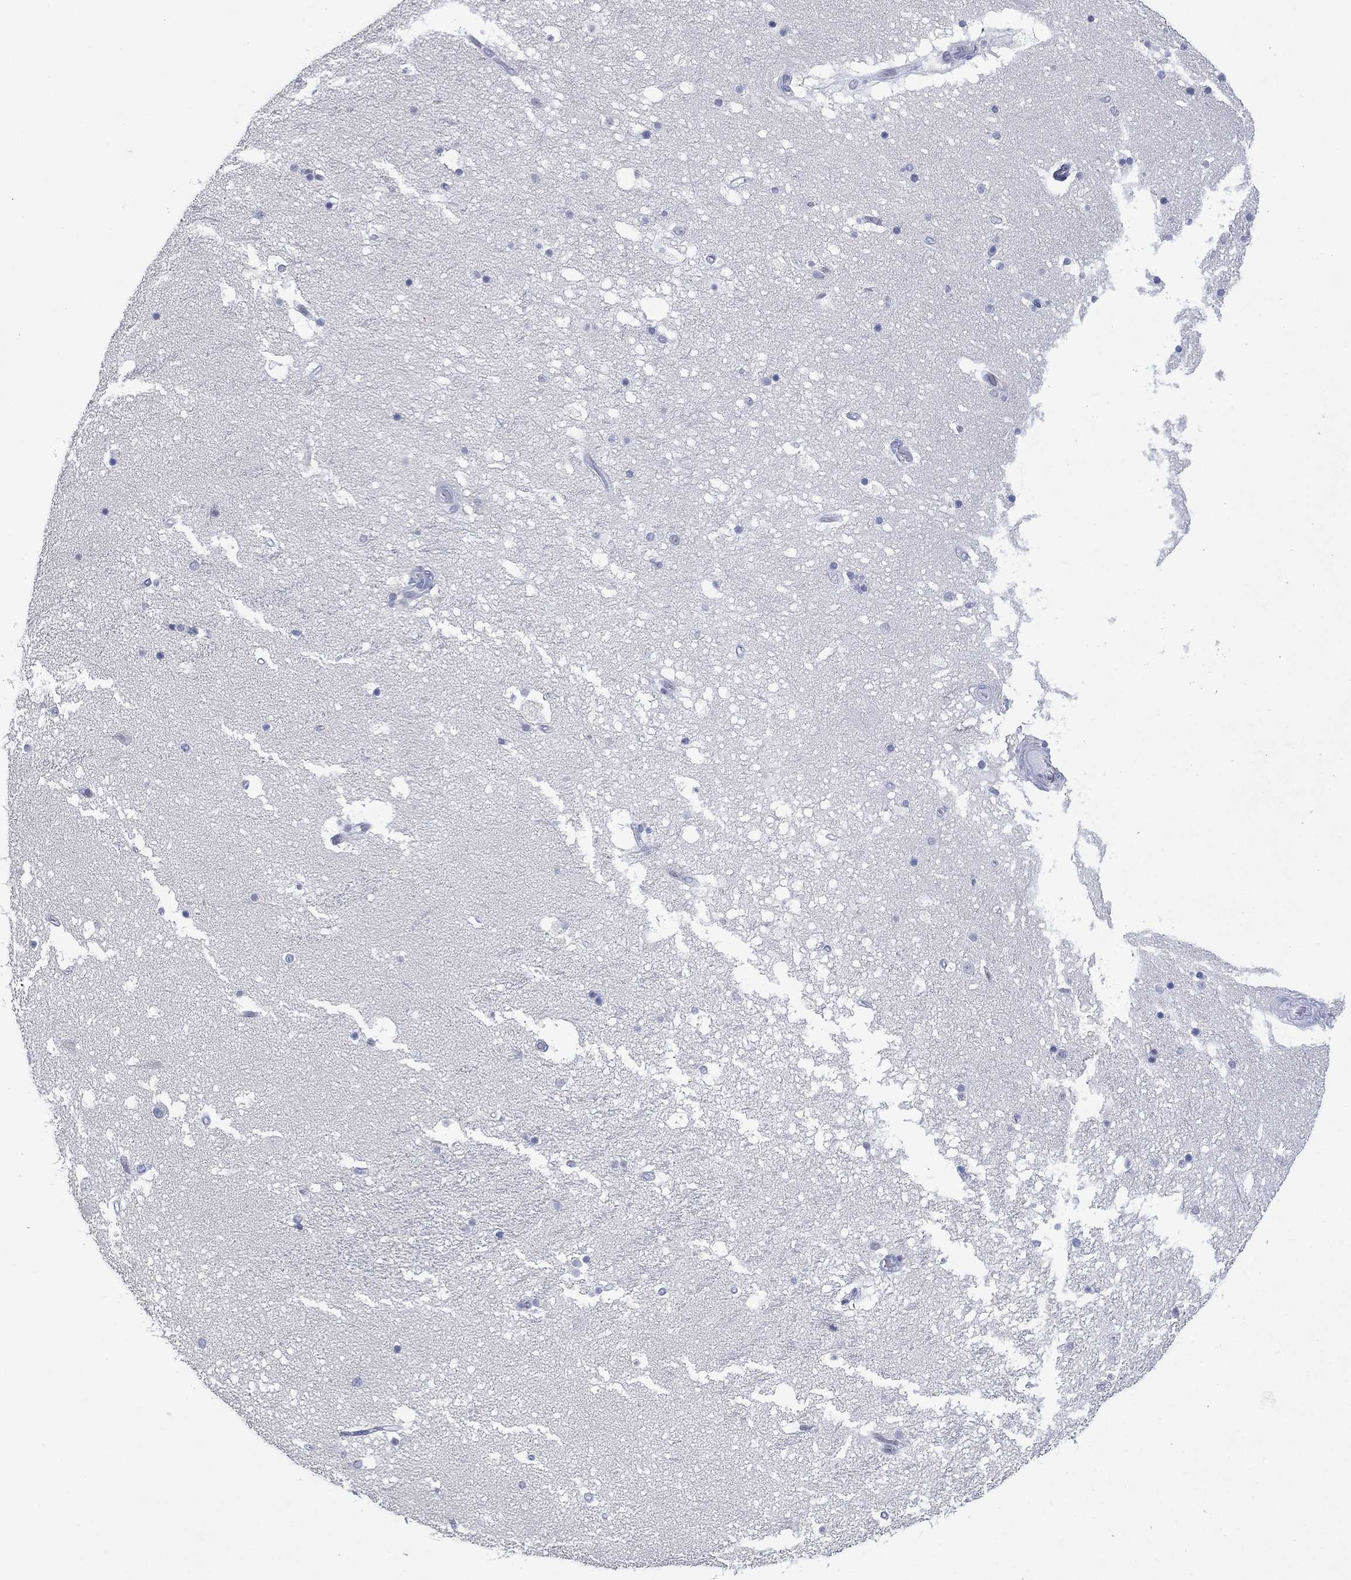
{"staining": {"intensity": "negative", "quantity": "none", "location": "none"}, "tissue": "hippocampus", "cell_type": "Glial cells", "image_type": "normal", "snomed": [{"axis": "morphology", "description": "Normal tissue, NOS"}, {"axis": "topography", "description": "Hippocampus"}], "caption": "The immunohistochemistry histopathology image has no significant expression in glial cells of hippocampus.", "gene": "KRT35", "patient": {"sex": "male", "age": 51}}